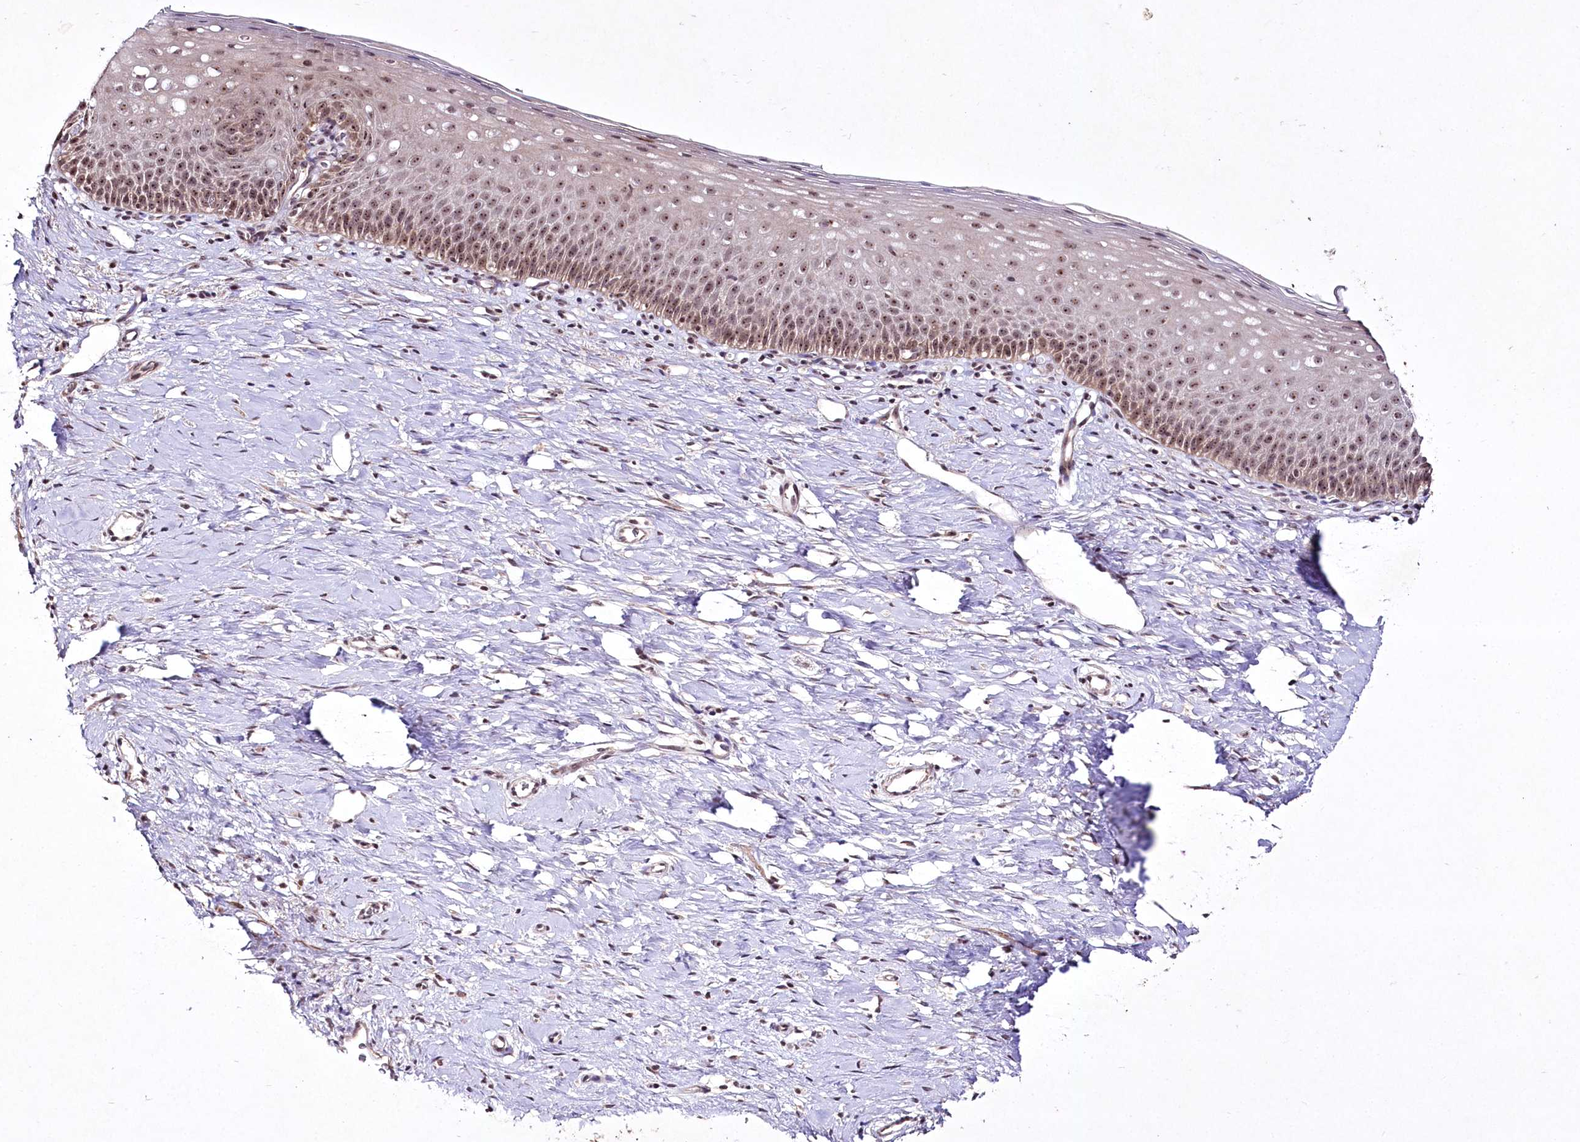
{"staining": {"intensity": "weak", "quantity": ">75%", "location": "nuclear"}, "tissue": "cervix", "cell_type": "Glandular cells", "image_type": "normal", "snomed": [{"axis": "morphology", "description": "Normal tissue, NOS"}, {"axis": "topography", "description": "Cervix"}], "caption": "An immunohistochemistry (IHC) micrograph of normal tissue is shown. Protein staining in brown shows weak nuclear positivity in cervix within glandular cells. (Stains: DAB in brown, nuclei in blue, Microscopy: brightfield microscopy at high magnification).", "gene": "CCDC59", "patient": {"sex": "female", "age": 57}}